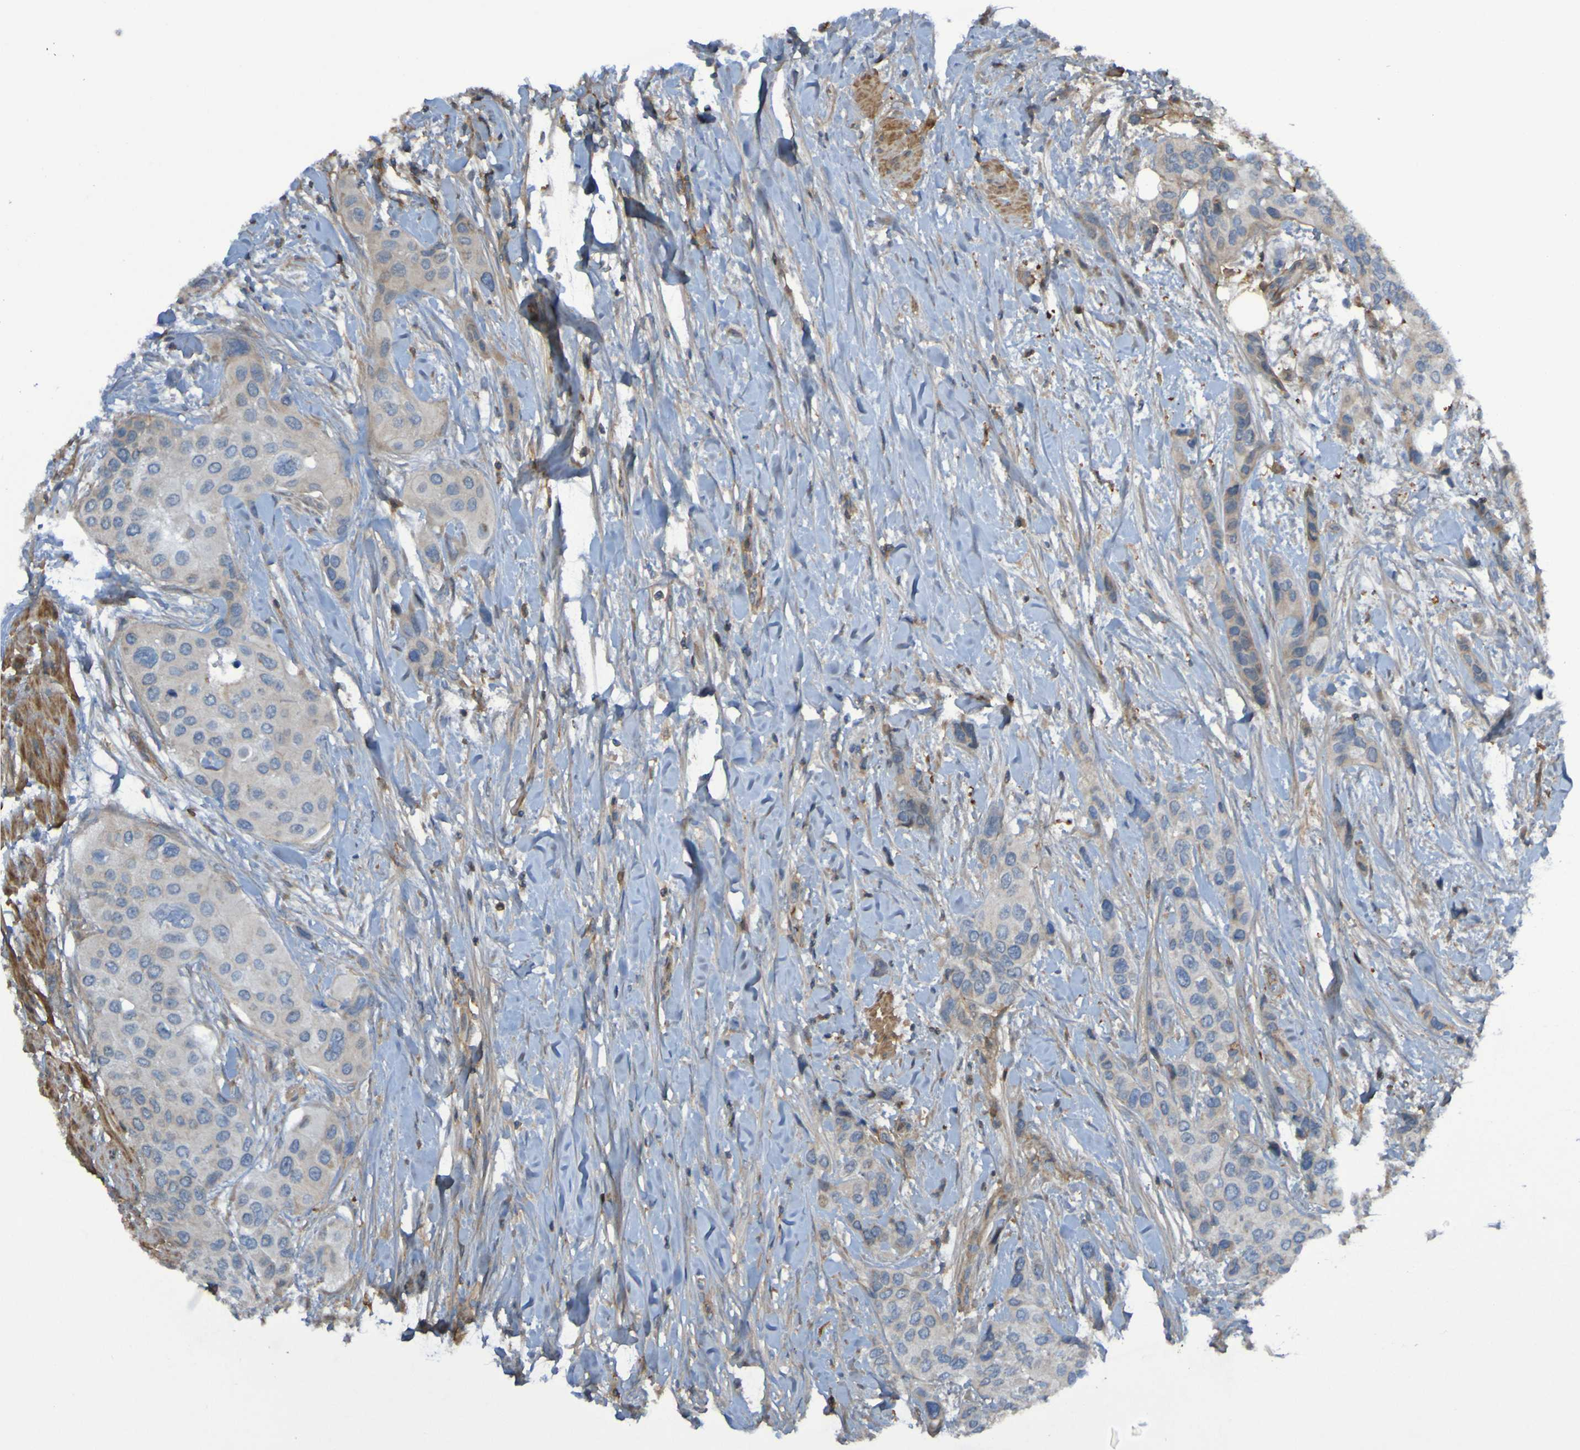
{"staining": {"intensity": "weak", "quantity": ">75%", "location": "cytoplasmic/membranous"}, "tissue": "urothelial cancer", "cell_type": "Tumor cells", "image_type": "cancer", "snomed": [{"axis": "morphology", "description": "Urothelial carcinoma, High grade"}, {"axis": "topography", "description": "Urinary bladder"}], "caption": "Protein expression analysis of urothelial carcinoma (high-grade) displays weak cytoplasmic/membranous staining in approximately >75% of tumor cells.", "gene": "PDGFB", "patient": {"sex": "female", "age": 56}}